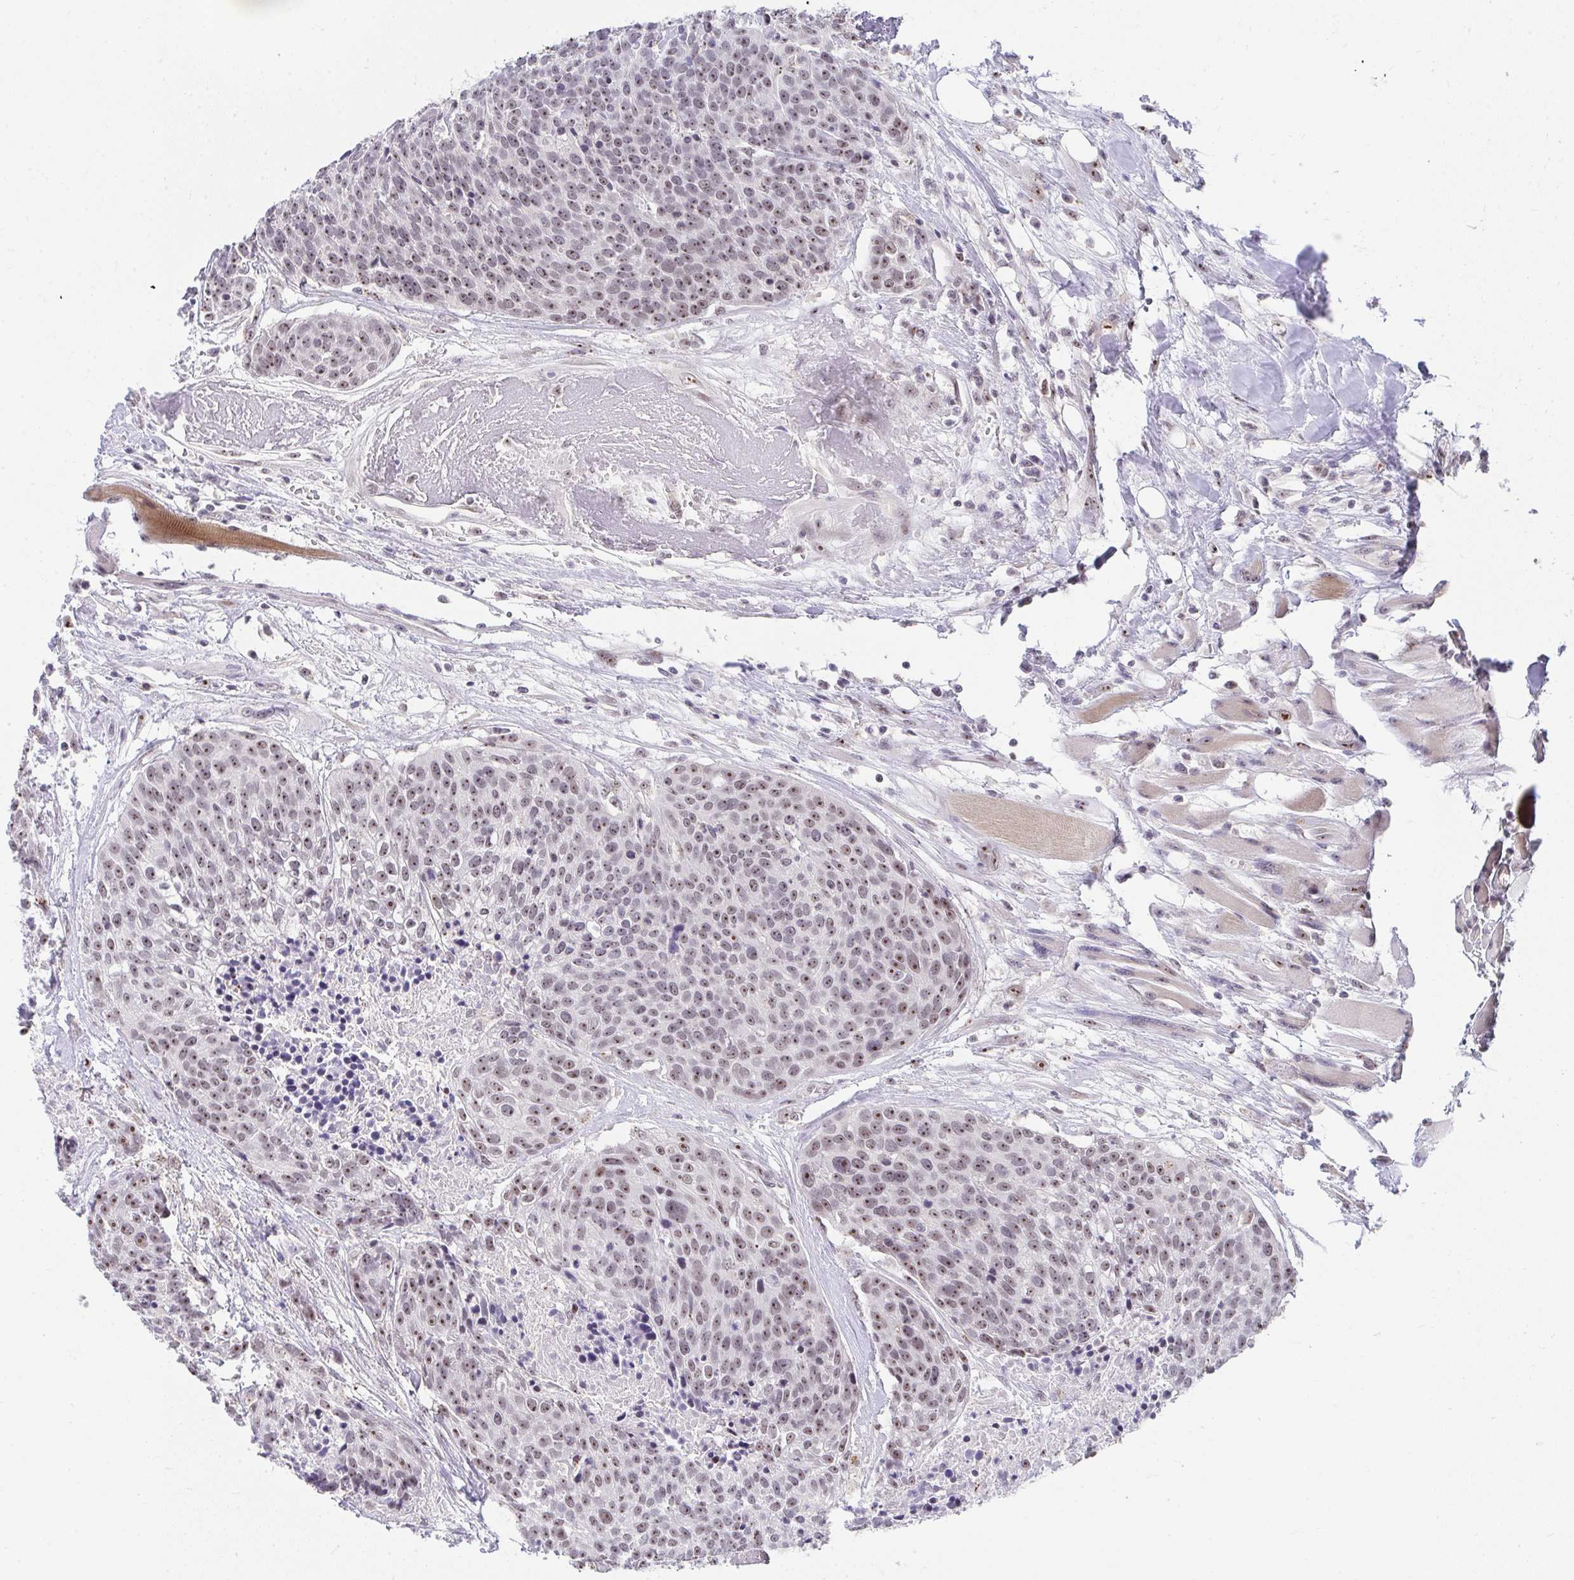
{"staining": {"intensity": "moderate", "quantity": "25%-75%", "location": "nuclear"}, "tissue": "head and neck cancer", "cell_type": "Tumor cells", "image_type": "cancer", "snomed": [{"axis": "morphology", "description": "Squamous cell carcinoma, NOS"}, {"axis": "topography", "description": "Oral tissue"}, {"axis": "topography", "description": "Head-Neck"}], "caption": "The image displays immunohistochemical staining of head and neck cancer. There is moderate nuclear positivity is identified in about 25%-75% of tumor cells.", "gene": "HIRA", "patient": {"sex": "male", "age": 64}}